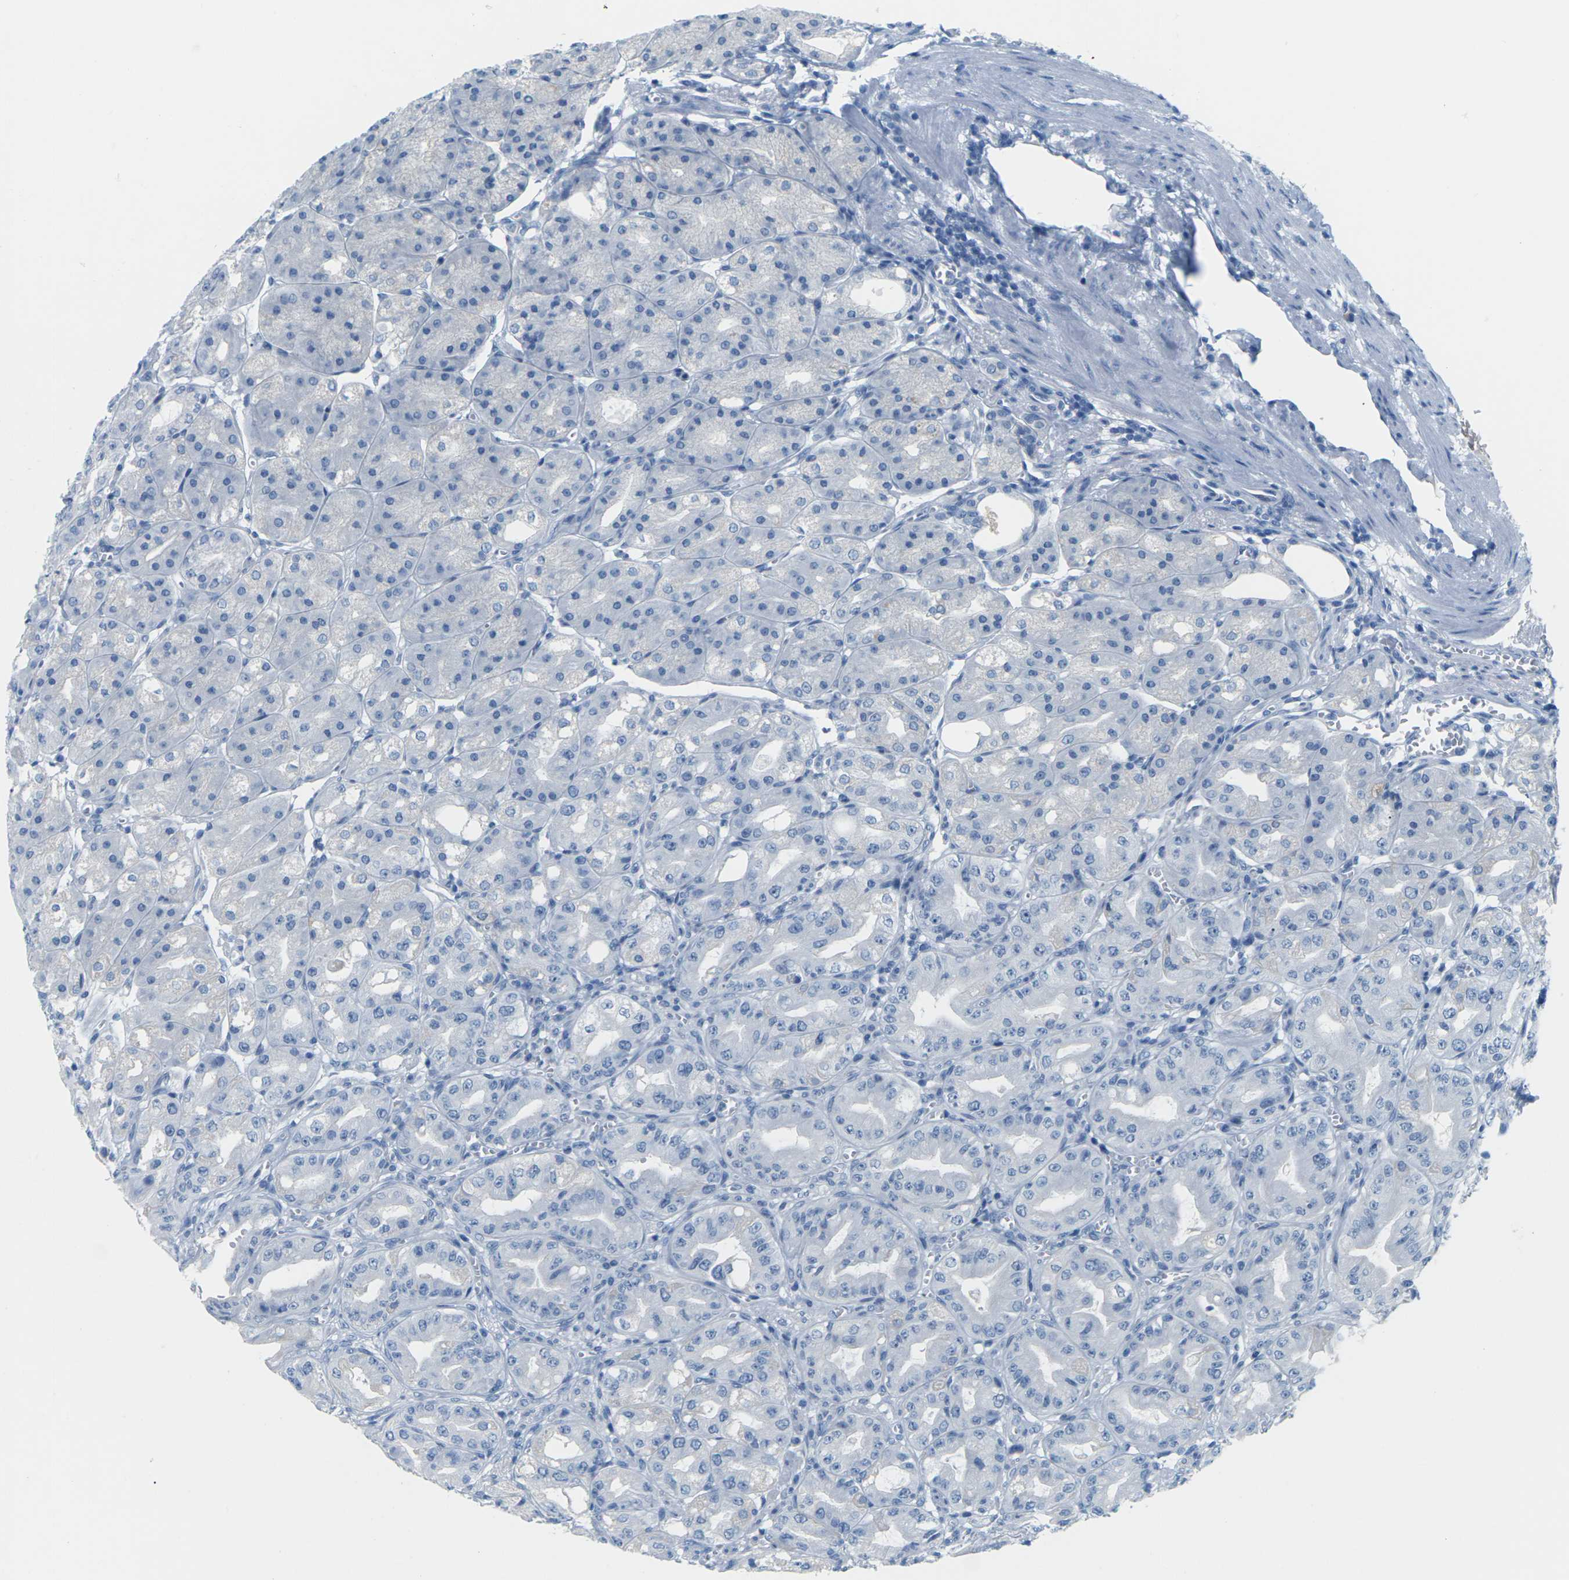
{"staining": {"intensity": "negative", "quantity": "none", "location": "none"}, "tissue": "stomach", "cell_type": "Glandular cells", "image_type": "normal", "snomed": [{"axis": "morphology", "description": "Normal tissue, NOS"}, {"axis": "topography", "description": "Stomach, lower"}], "caption": "The photomicrograph exhibits no significant positivity in glandular cells of stomach. The staining was performed using DAB (3,3'-diaminobenzidine) to visualize the protein expression in brown, while the nuclei were stained in blue with hematoxylin (Magnification: 20x).", "gene": "SLC12A1", "patient": {"sex": "male", "age": 71}}